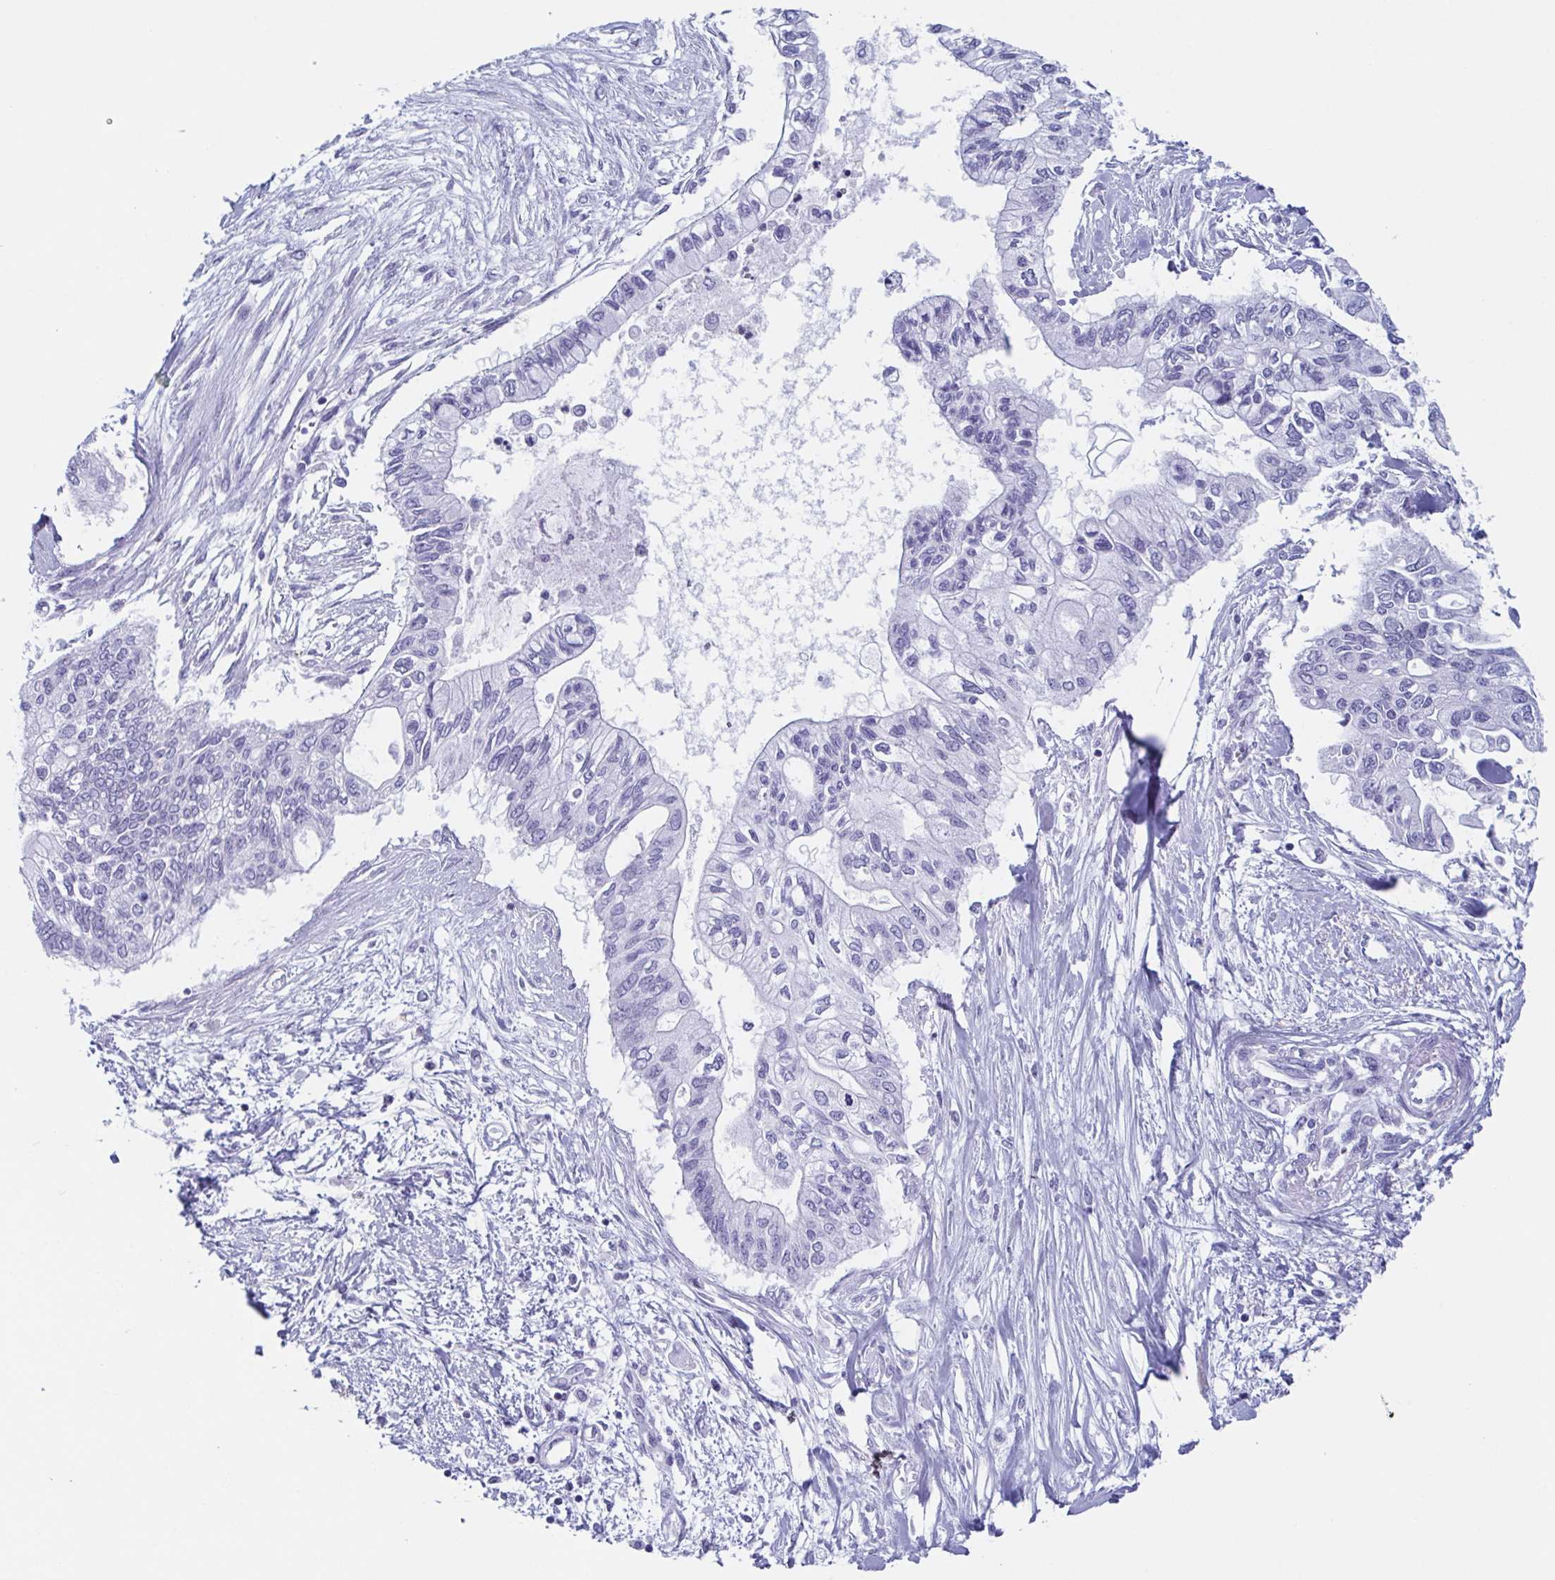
{"staining": {"intensity": "negative", "quantity": "none", "location": "none"}, "tissue": "pancreatic cancer", "cell_type": "Tumor cells", "image_type": "cancer", "snomed": [{"axis": "morphology", "description": "Adenocarcinoma, NOS"}, {"axis": "topography", "description": "Pancreas"}], "caption": "DAB (3,3'-diaminobenzidine) immunohistochemical staining of human pancreatic adenocarcinoma demonstrates no significant expression in tumor cells. (DAB immunohistochemistry (IHC) visualized using brightfield microscopy, high magnification).", "gene": "LYRM2", "patient": {"sex": "female", "age": 77}}